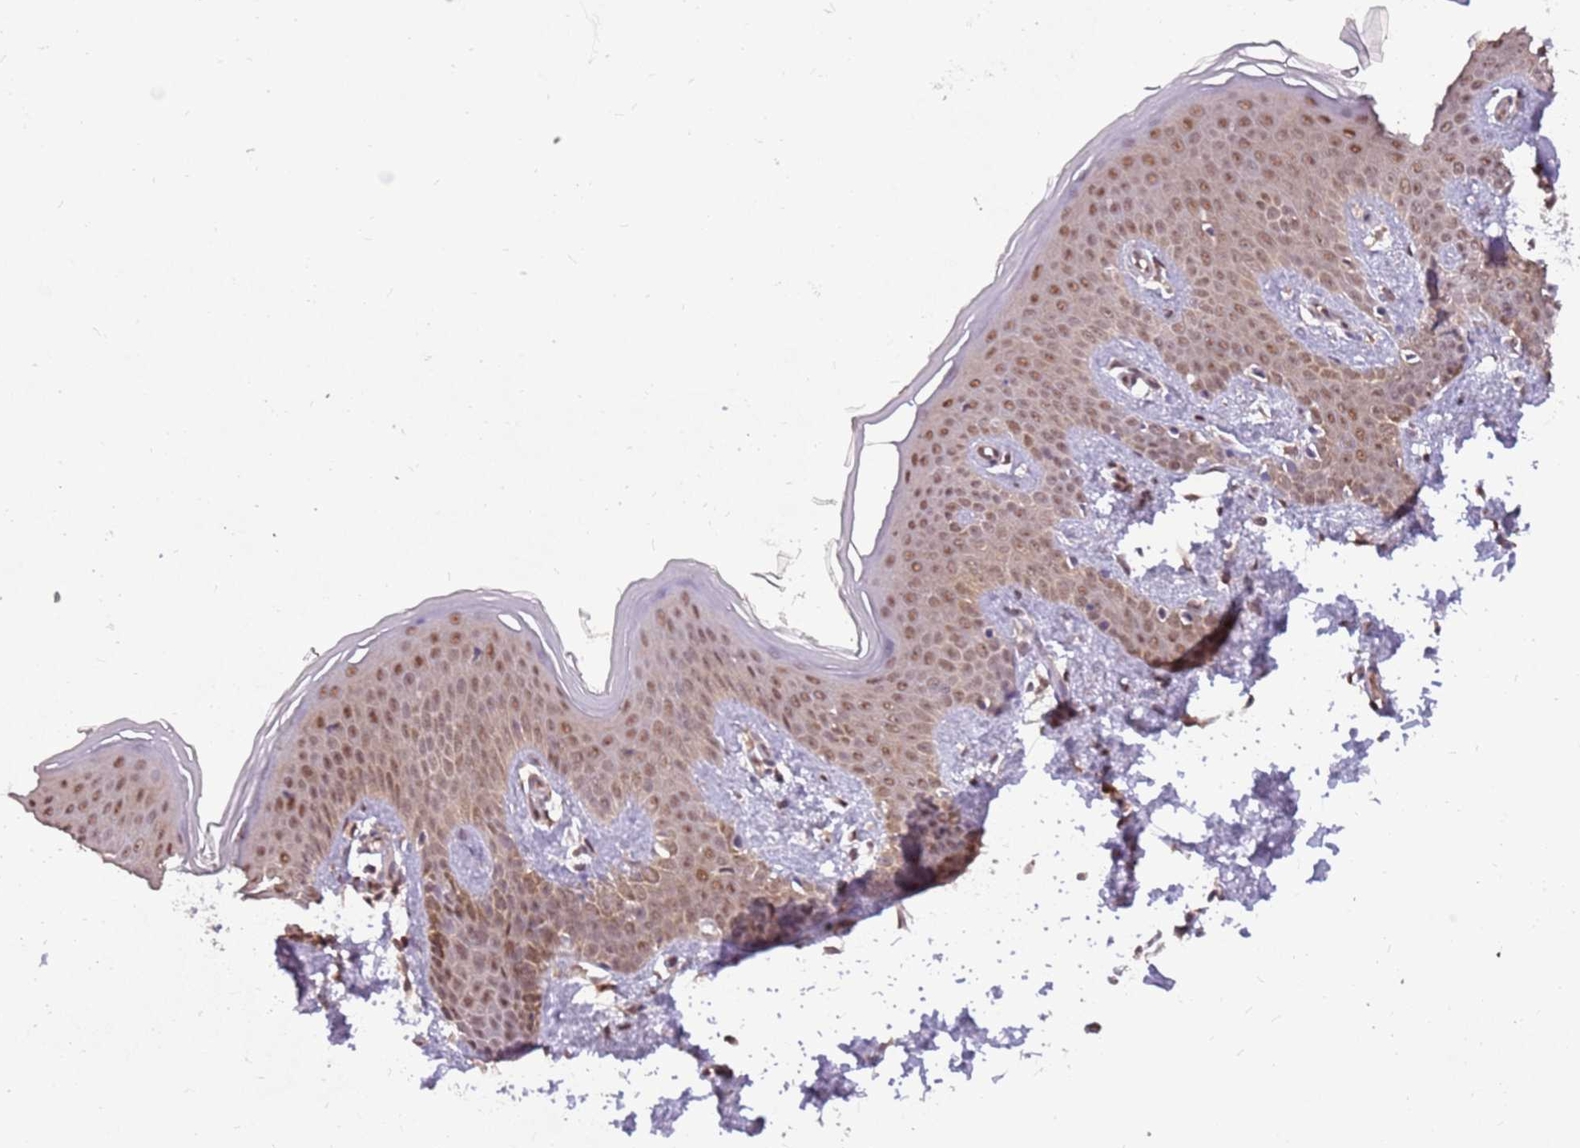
{"staining": {"intensity": "weak", "quantity": ">75%", "location": "cytoplasmic/membranous"}, "tissue": "skin", "cell_type": "Fibroblasts", "image_type": "normal", "snomed": [{"axis": "morphology", "description": "Normal tissue, NOS"}, {"axis": "topography", "description": "Skin"}], "caption": "High-power microscopy captured an IHC photomicrograph of normal skin, revealing weak cytoplasmic/membranous staining in approximately >75% of fibroblasts.", "gene": "GBP2", "patient": {"sex": "male", "age": 36}}